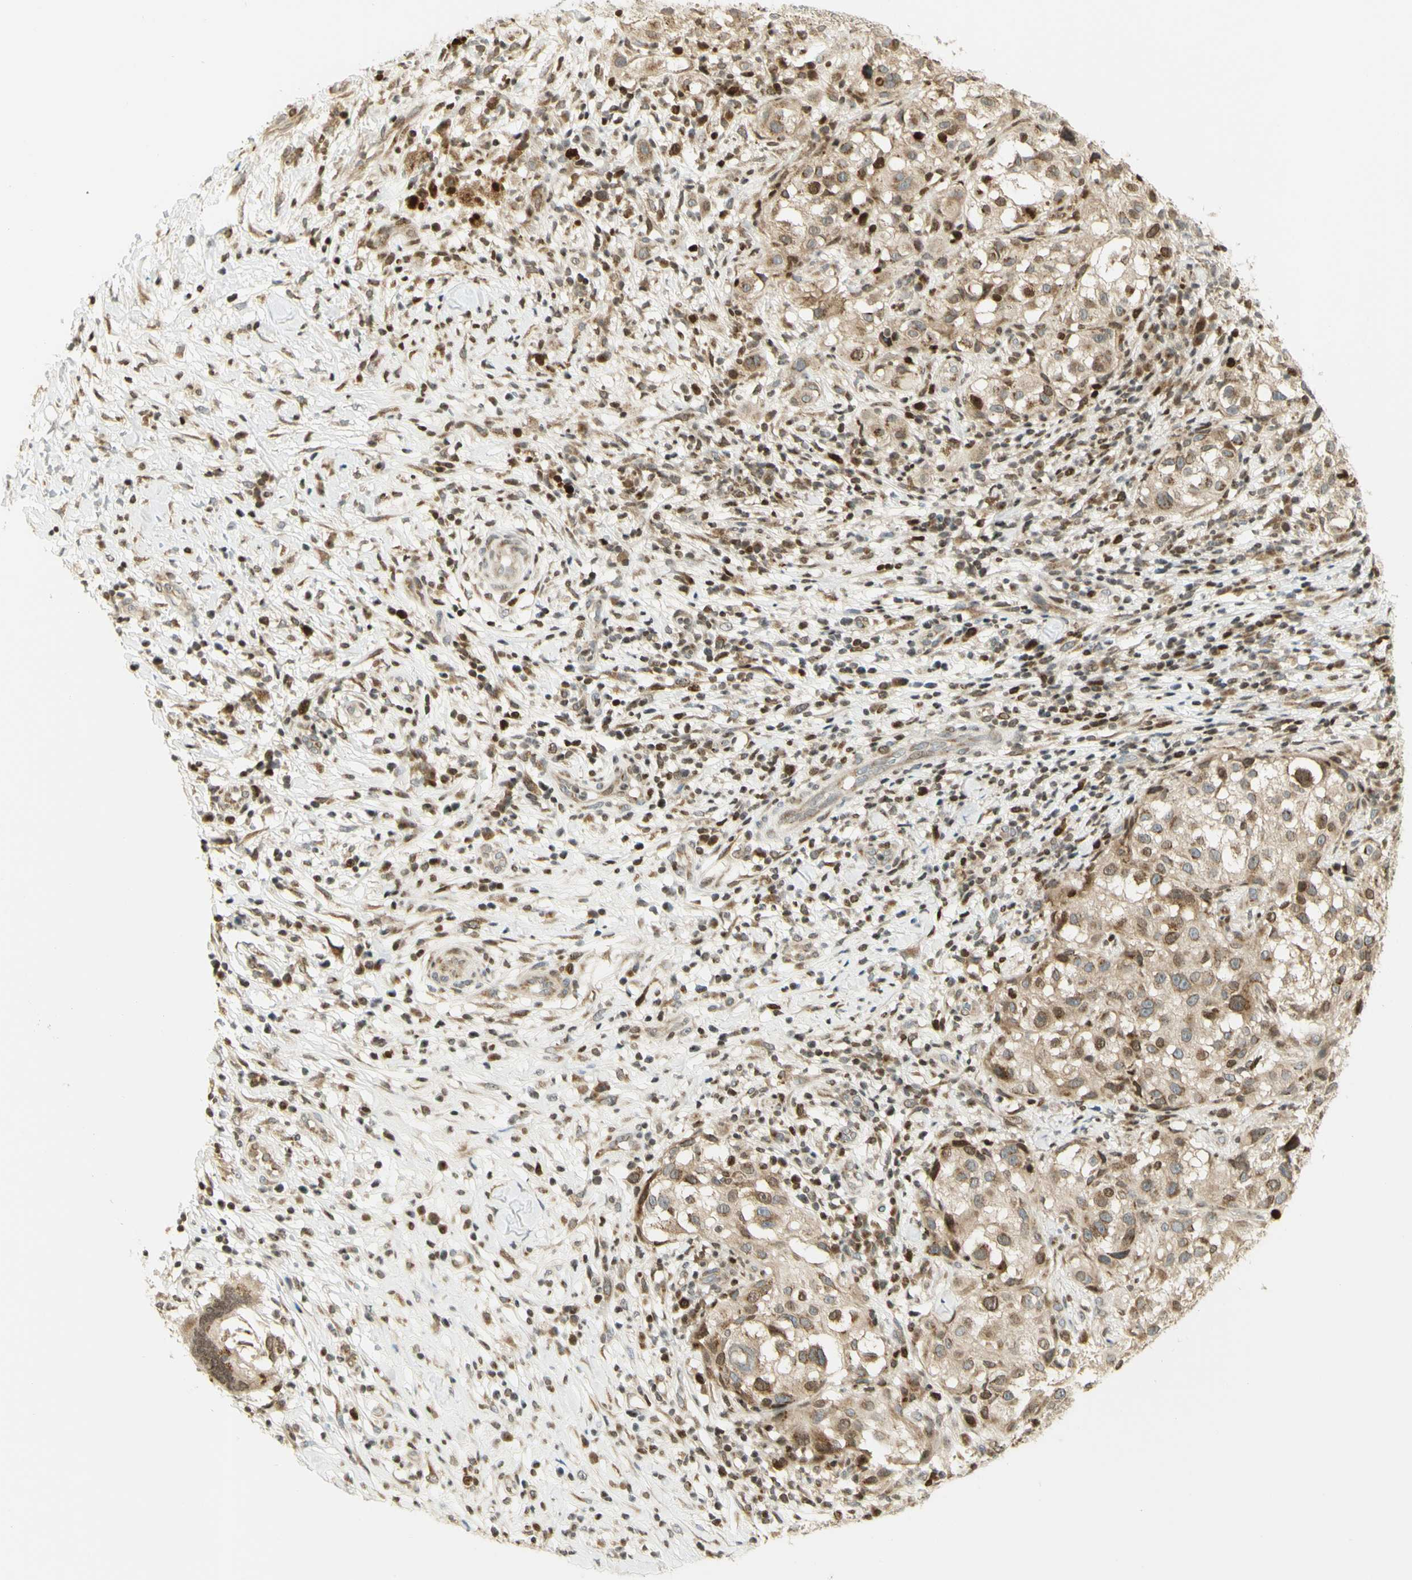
{"staining": {"intensity": "moderate", "quantity": ">75%", "location": "cytoplasmic/membranous,nuclear"}, "tissue": "melanoma", "cell_type": "Tumor cells", "image_type": "cancer", "snomed": [{"axis": "morphology", "description": "Necrosis, NOS"}, {"axis": "morphology", "description": "Malignant melanoma, NOS"}, {"axis": "topography", "description": "Skin"}], "caption": "Immunohistochemical staining of human malignant melanoma displays moderate cytoplasmic/membranous and nuclear protein staining in approximately >75% of tumor cells.", "gene": "KIF11", "patient": {"sex": "female", "age": 87}}